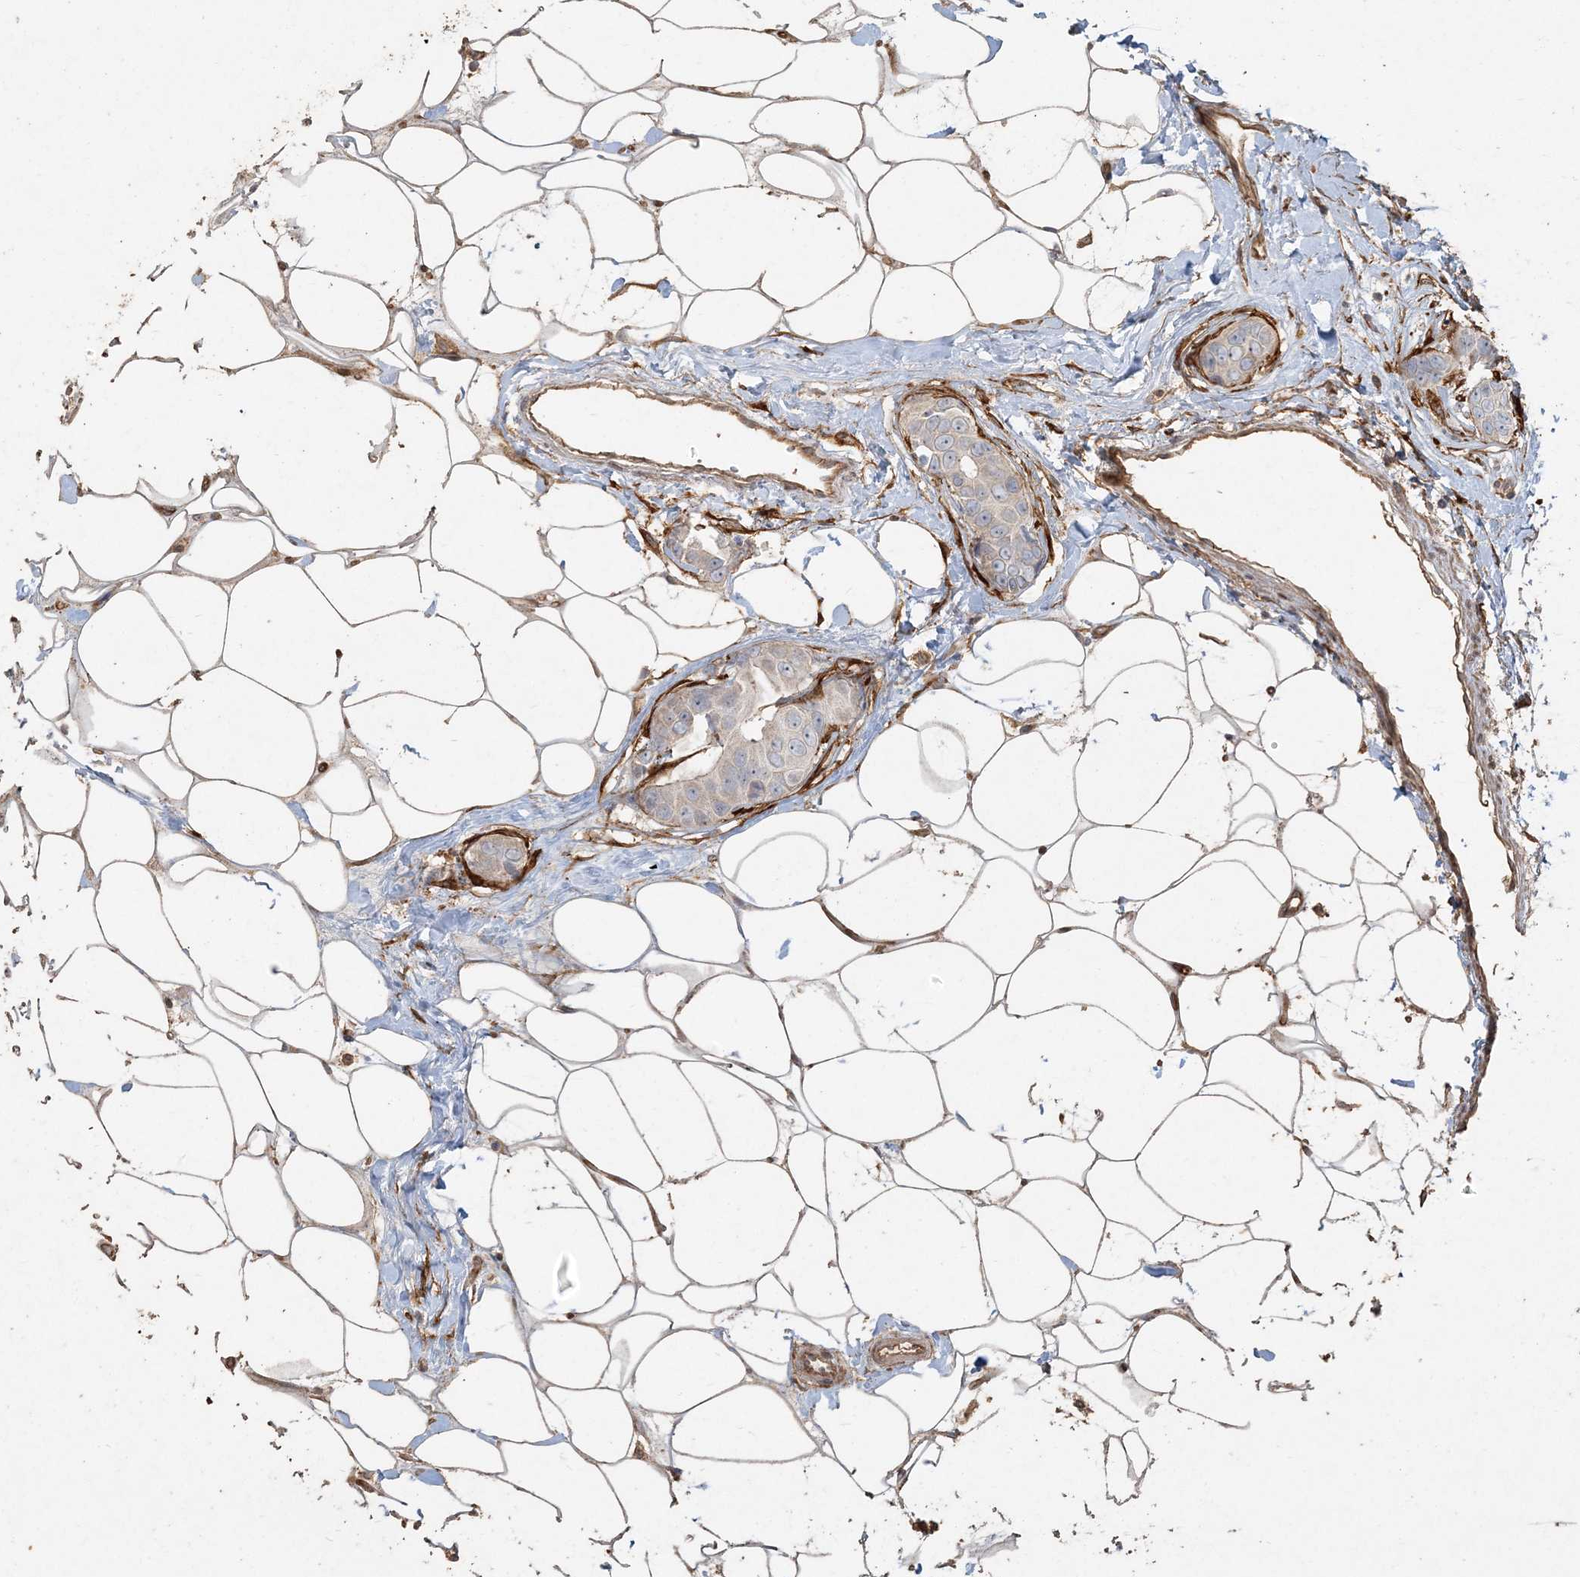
{"staining": {"intensity": "negative", "quantity": "none", "location": "none"}, "tissue": "breast cancer", "cell_type": "Tumor cells", "image_type": "cancer", "snomed": [{"axis": "morphology", "description": "Normal tissue, NOS"}, {"axis": "morphology", "description": "Duct carcinoma"}, {"axis": "topography", "description": "Breast"}], "caption": "A photomicrograph of human breast cancer is negative for staining in tumor cells.", "gene": "RNF145", "patient": {"sex": "female", "age": 39}}